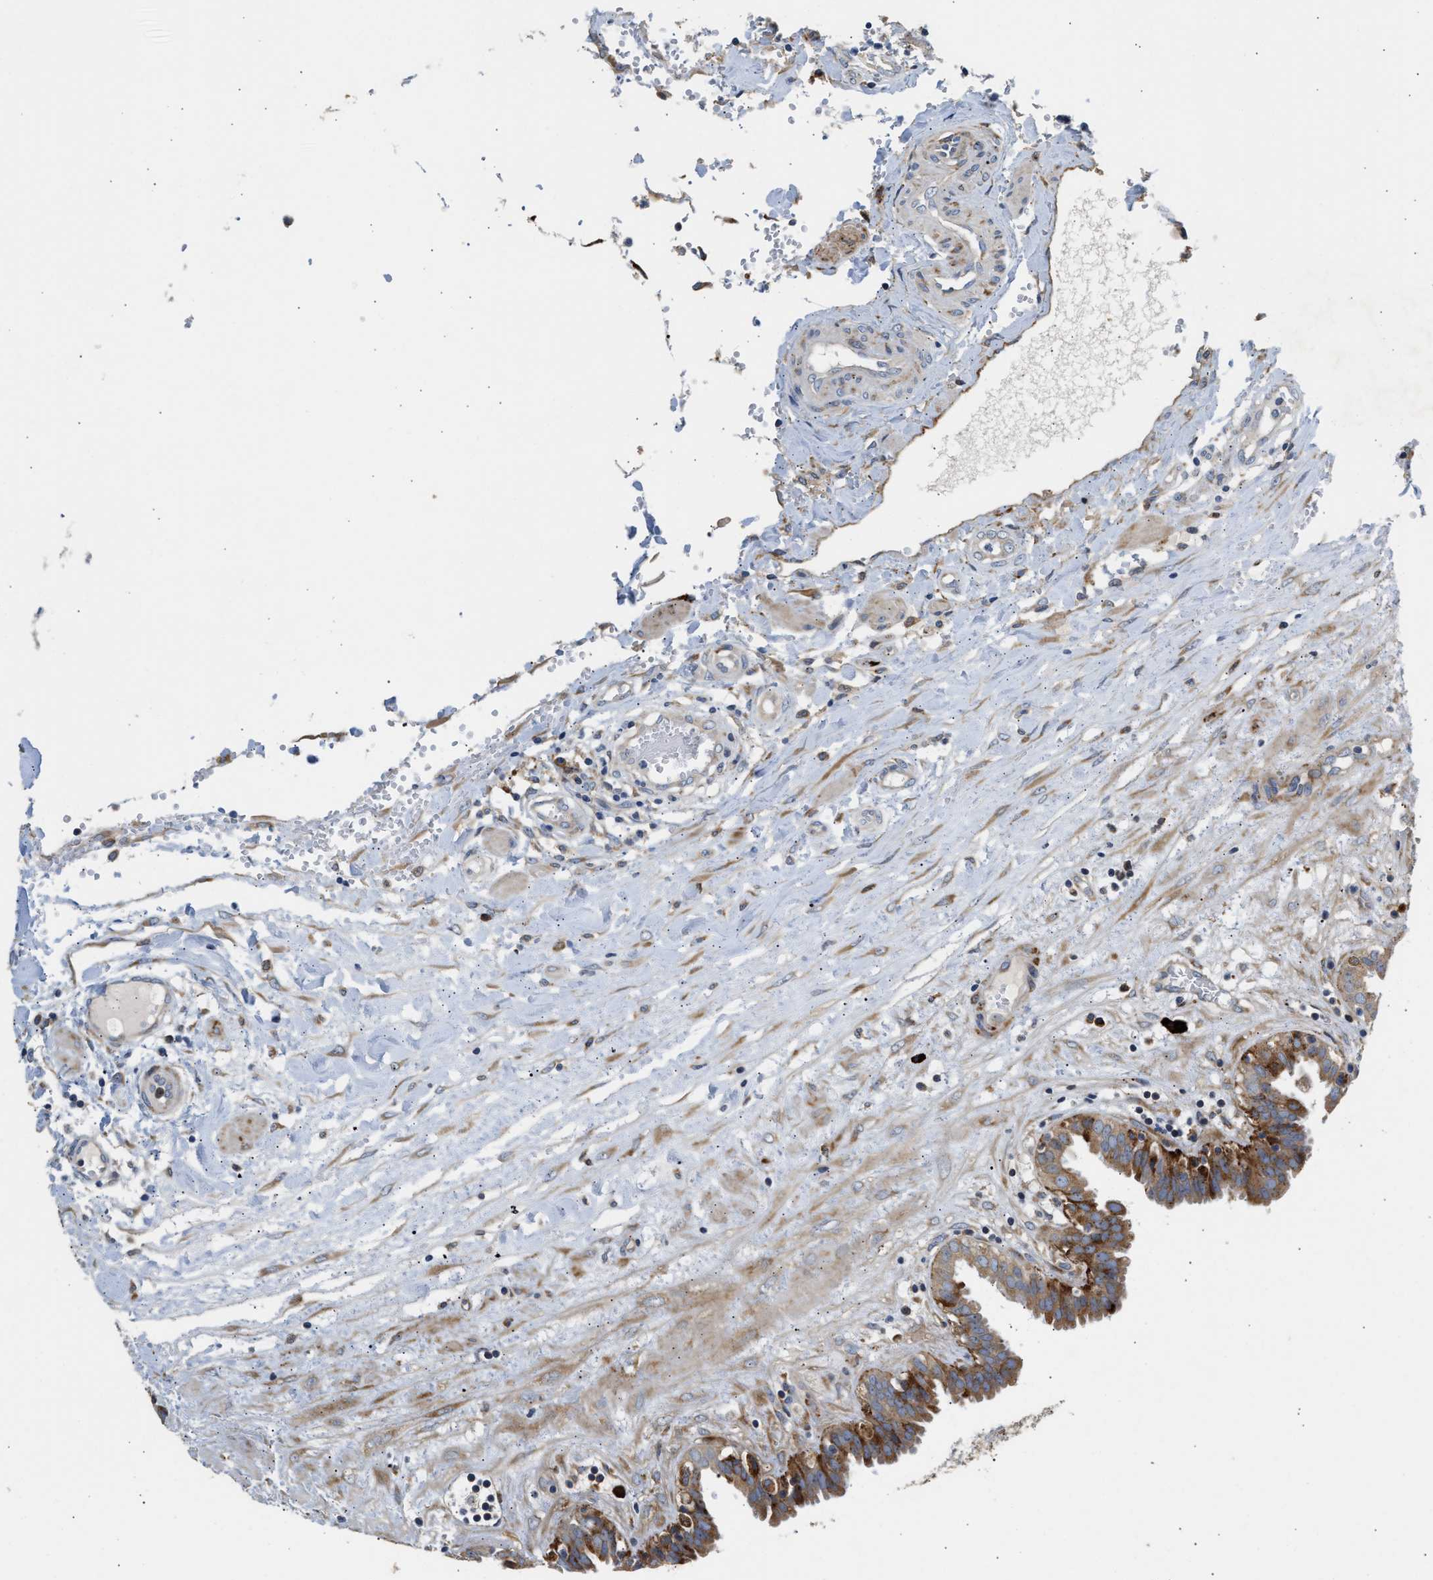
{"staining": {"intensity": "strong", "quantity": ">75%", "location": "cytoplasmic/membranous"}, "tissue": "fallopian tube", "cell_type": "Glandular cells", "image_type": "normal", "snomed": [{"axis": "morphology", "description": "Normal tissue, NOS"}, {"axis": "topography", "description": "Fallopian tube"}, {"axis": "topography", "description": "Placenta"}], "caption": "Strong cytoplasmic/membranous positivity is present in approximately >75% of glandular cells in benign fallopian tube. The staining was performed using DAB (3,3'-diaminobenzidine), with brown indicating positive protein expression. Nuclei are stained blue with hematoxylin.", "gene": "AMZ1", "patient": {"sex": "female", "age": 32}}